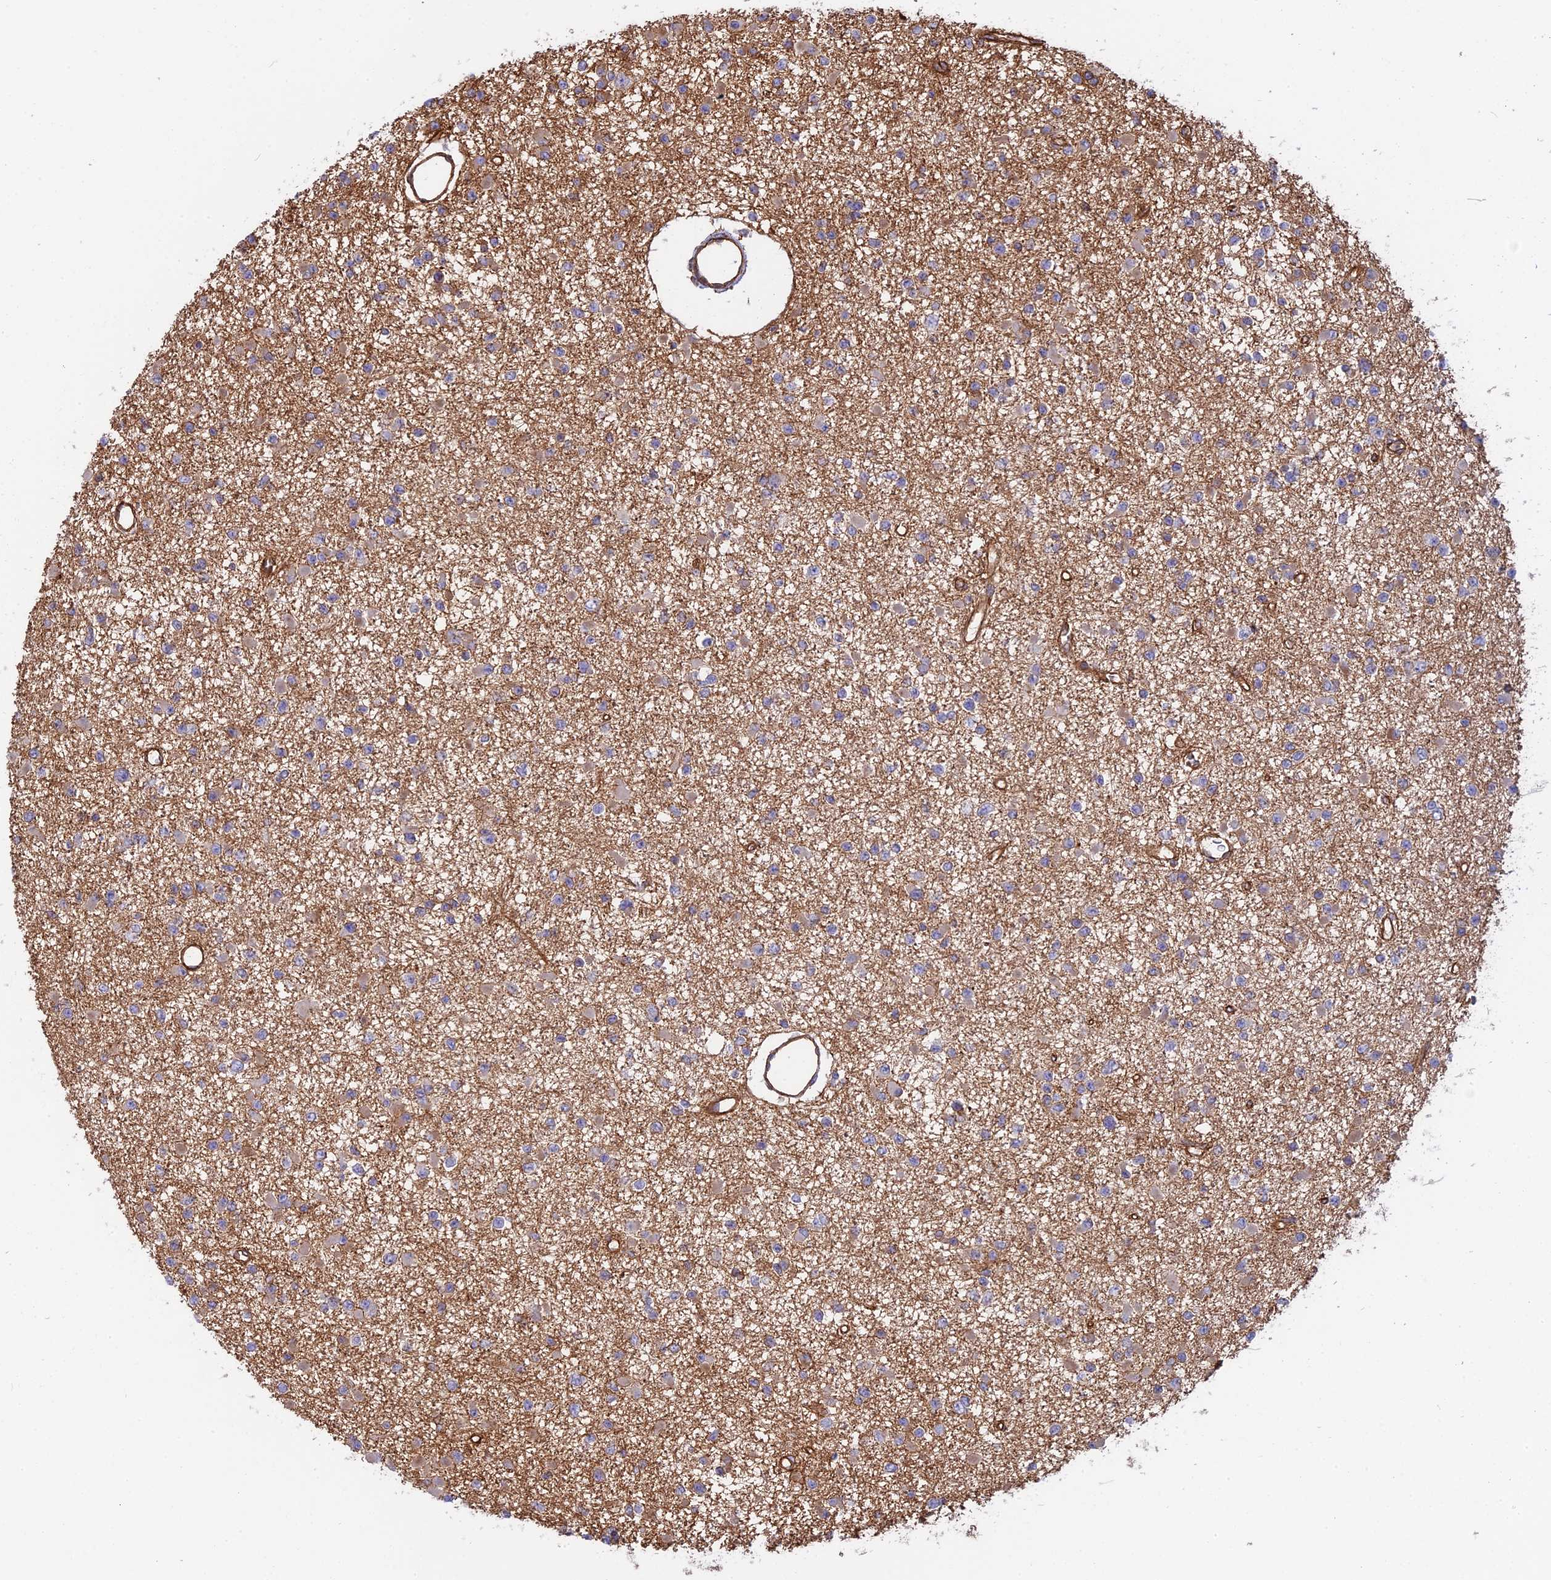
{"staining": {"intensity": "moderate", "quantity": "<25%", "location": "cytoplasmic/membranous"}, "tissue": "glioma", "cell_type": "Tumor cells", "image_type": "cancer", "snomed": [{"axis": "morphology", "description": "Glioma, malignant, Low grade"}, {"axis": "topography", "description": "Brain"}], "caption": "Glioma stained with IHC demonstrates moderate cytoplasmic/membranous staining in about <25% of tumor cells. The protein of interest is stained brown, and the nuclei are stained in blue (DAB (3,3'-diaminobenzidine) IHC with brightfield microscopy, high magnification).", "gene": "CNBD2", "patient": {"sex": "female", "age": 22}}